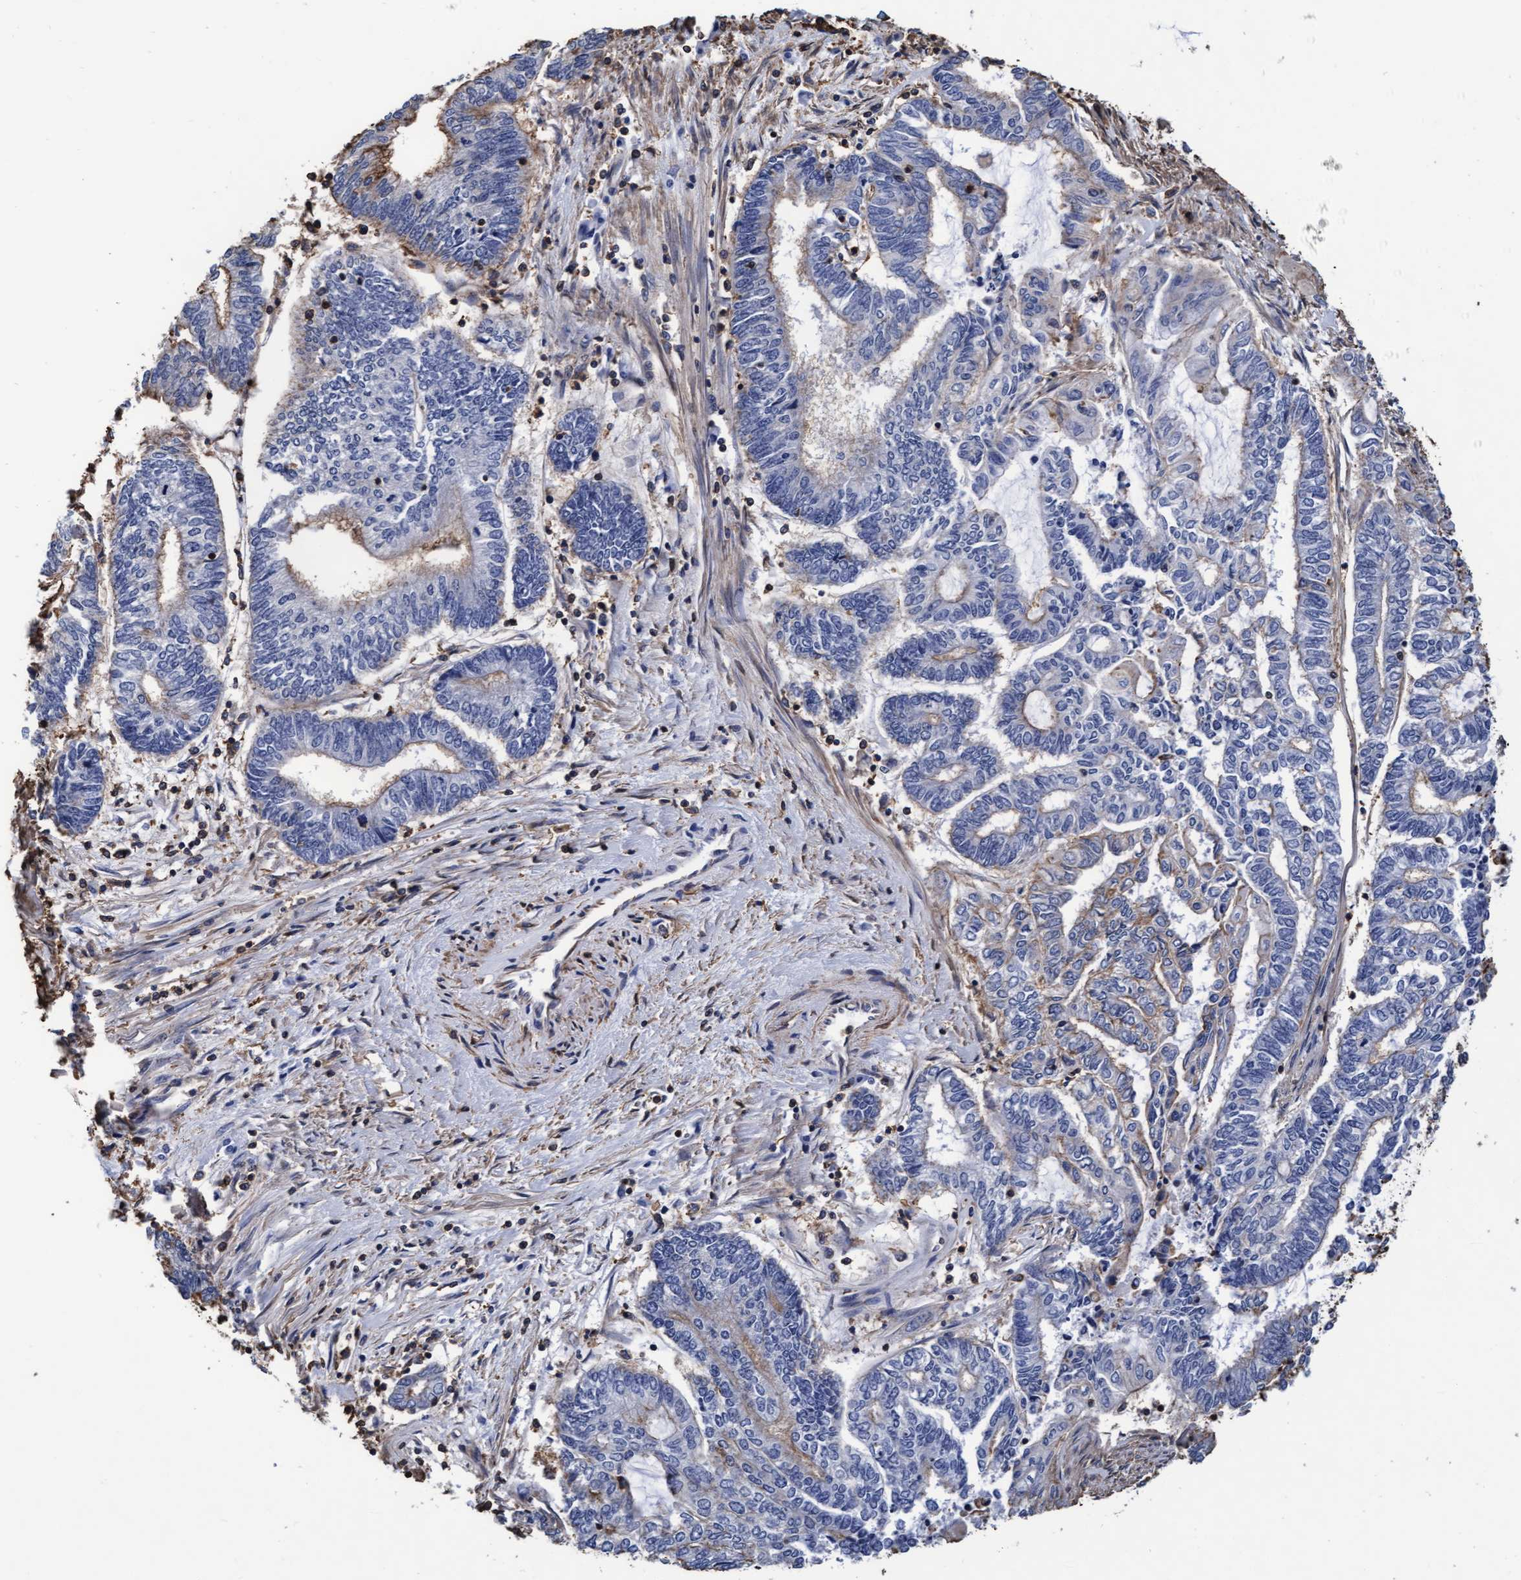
{"staining": {"intensity": "weak", "quantity": "25%-75%", "location": "cytoplasmic/membranous"}, "tissue": "endometrial cancer", "cell_type": "Tumor cells", "image_type": "cancer", "snomed": [{"axis": "morphology", "description": "Adenocarcinoma, NOS"}, {"axis": "topography", "description": "Uterus"}, {"axis": "topography", "description": "Endometrium"}], "caption": "Protein staining exhibits weak cytoplasmic/membranous staining in approximately 25%-75% of tumor cells in endometrial cancer (adenocarcinoma).", "gene": "GRHPR", "patient": {"sex": "female", "age": 70}}